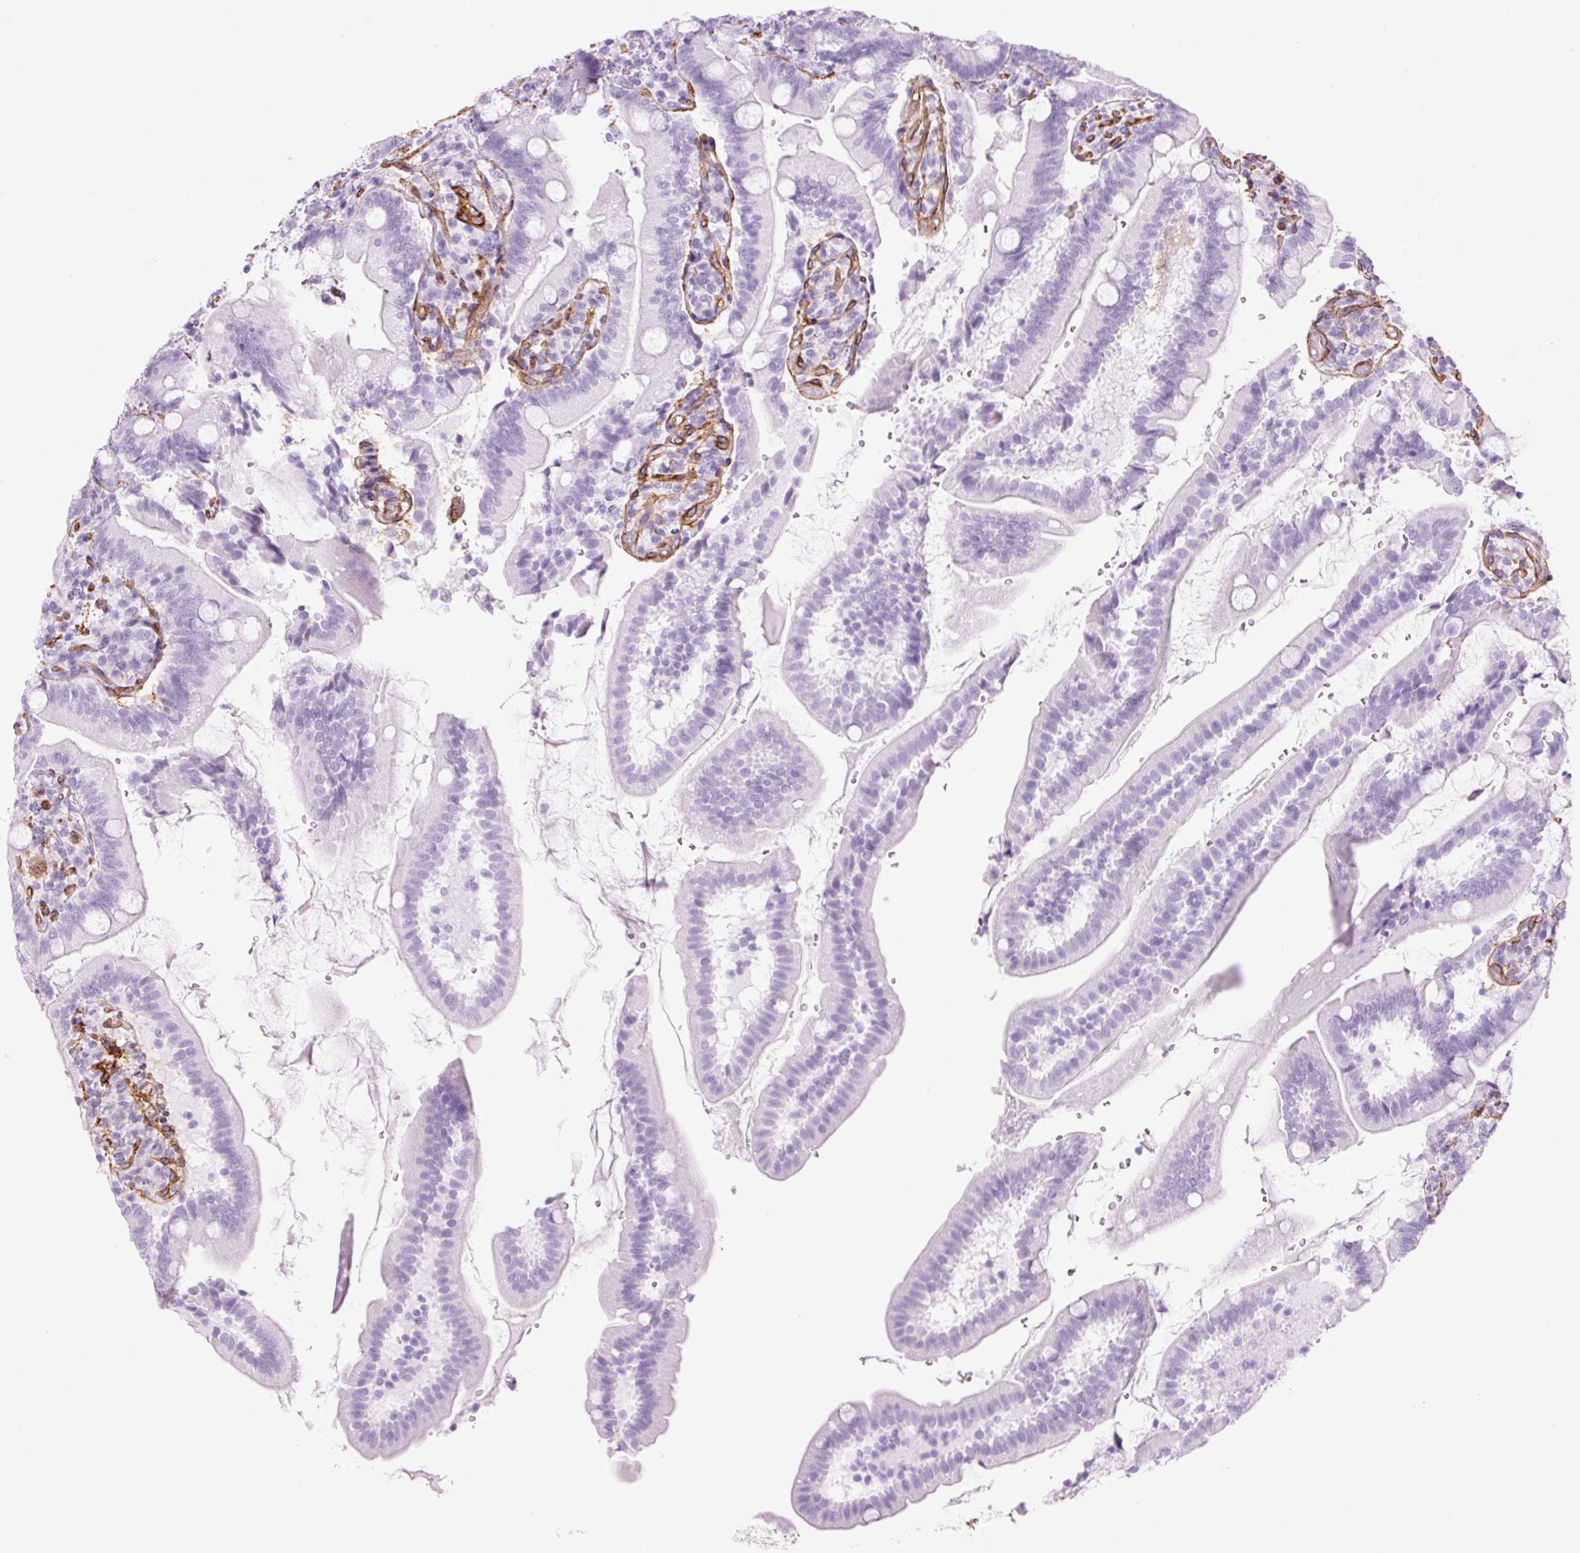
{"staining": {"intensity": "negative", "quantity": "none", "location": "none"}, "tissue": "duodenum", "cell_type": "Glandular cells", "image_type": "normal", "snomed": [{"axis": "morphology", "description": "Normal tissue, NOS"}, {"axis": "topography", "description": "Duodenum"}], "caption": "Immunohistochemical staining of normal human duodenum displays no significant staining in glandular cells.", "gene": "CAV1", "patient": {"sex": "female", "age": 67}}